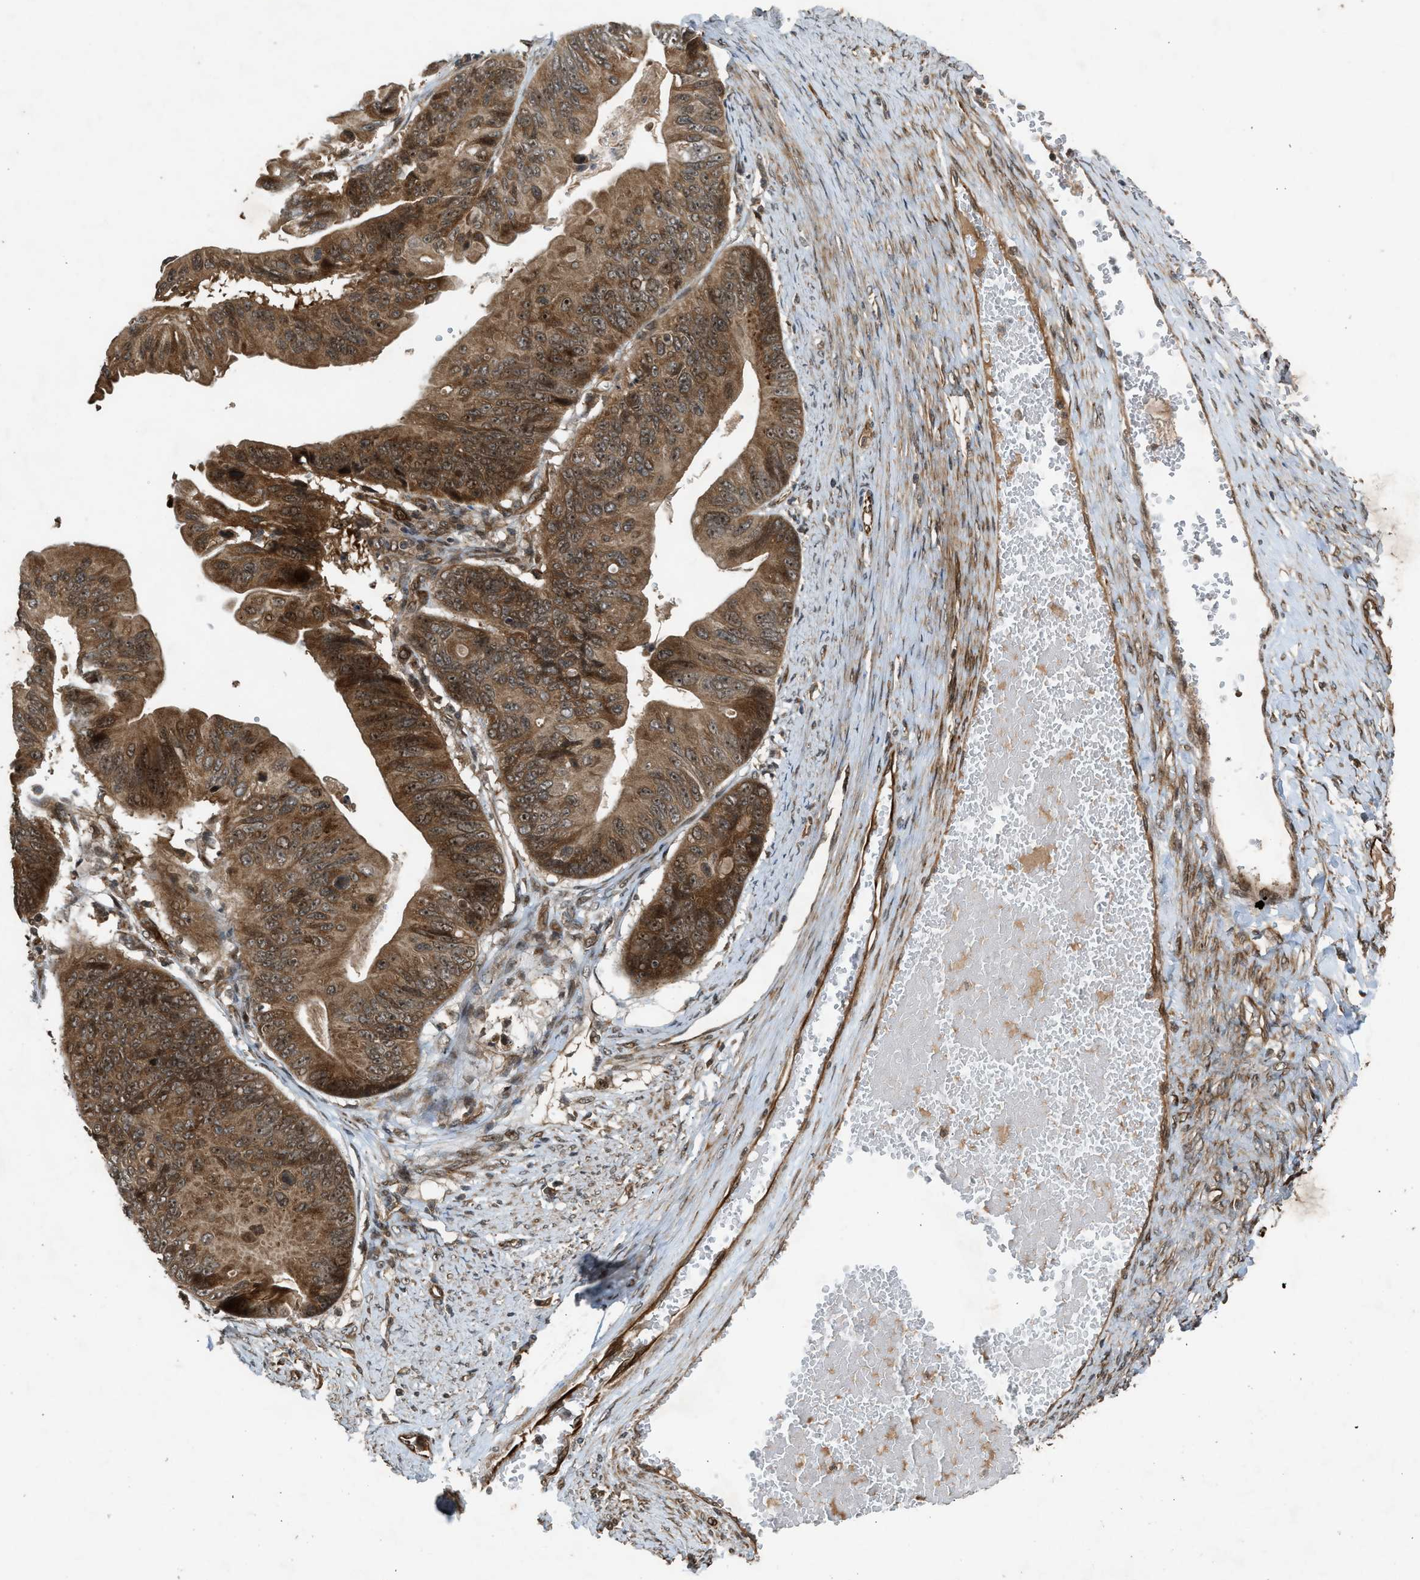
{"staining": {"intensity": "strong", "quantity": ">75%", "location": "cytoplasmic/membranous,nuclear"}, "tissue": "ovarian cancer", "cell_type": "Tumor cells", "image_type": "cancer", "snomed": [{"axis": "morphology", "description": "Cystadenocarcinoma, mucinous, NOS"}, {"axis": "topography", "description": "Ovary"}], "caption": "Mucinous cystadenocarcinoma (ovarian) was stained to show a protein in brown. There is high levels of strong cytoplasmic/membranous and nuclear expression in about >75% of tumor cells.", "gene": "TXNL1", "patient": {"sex": "female", "age": 61}}